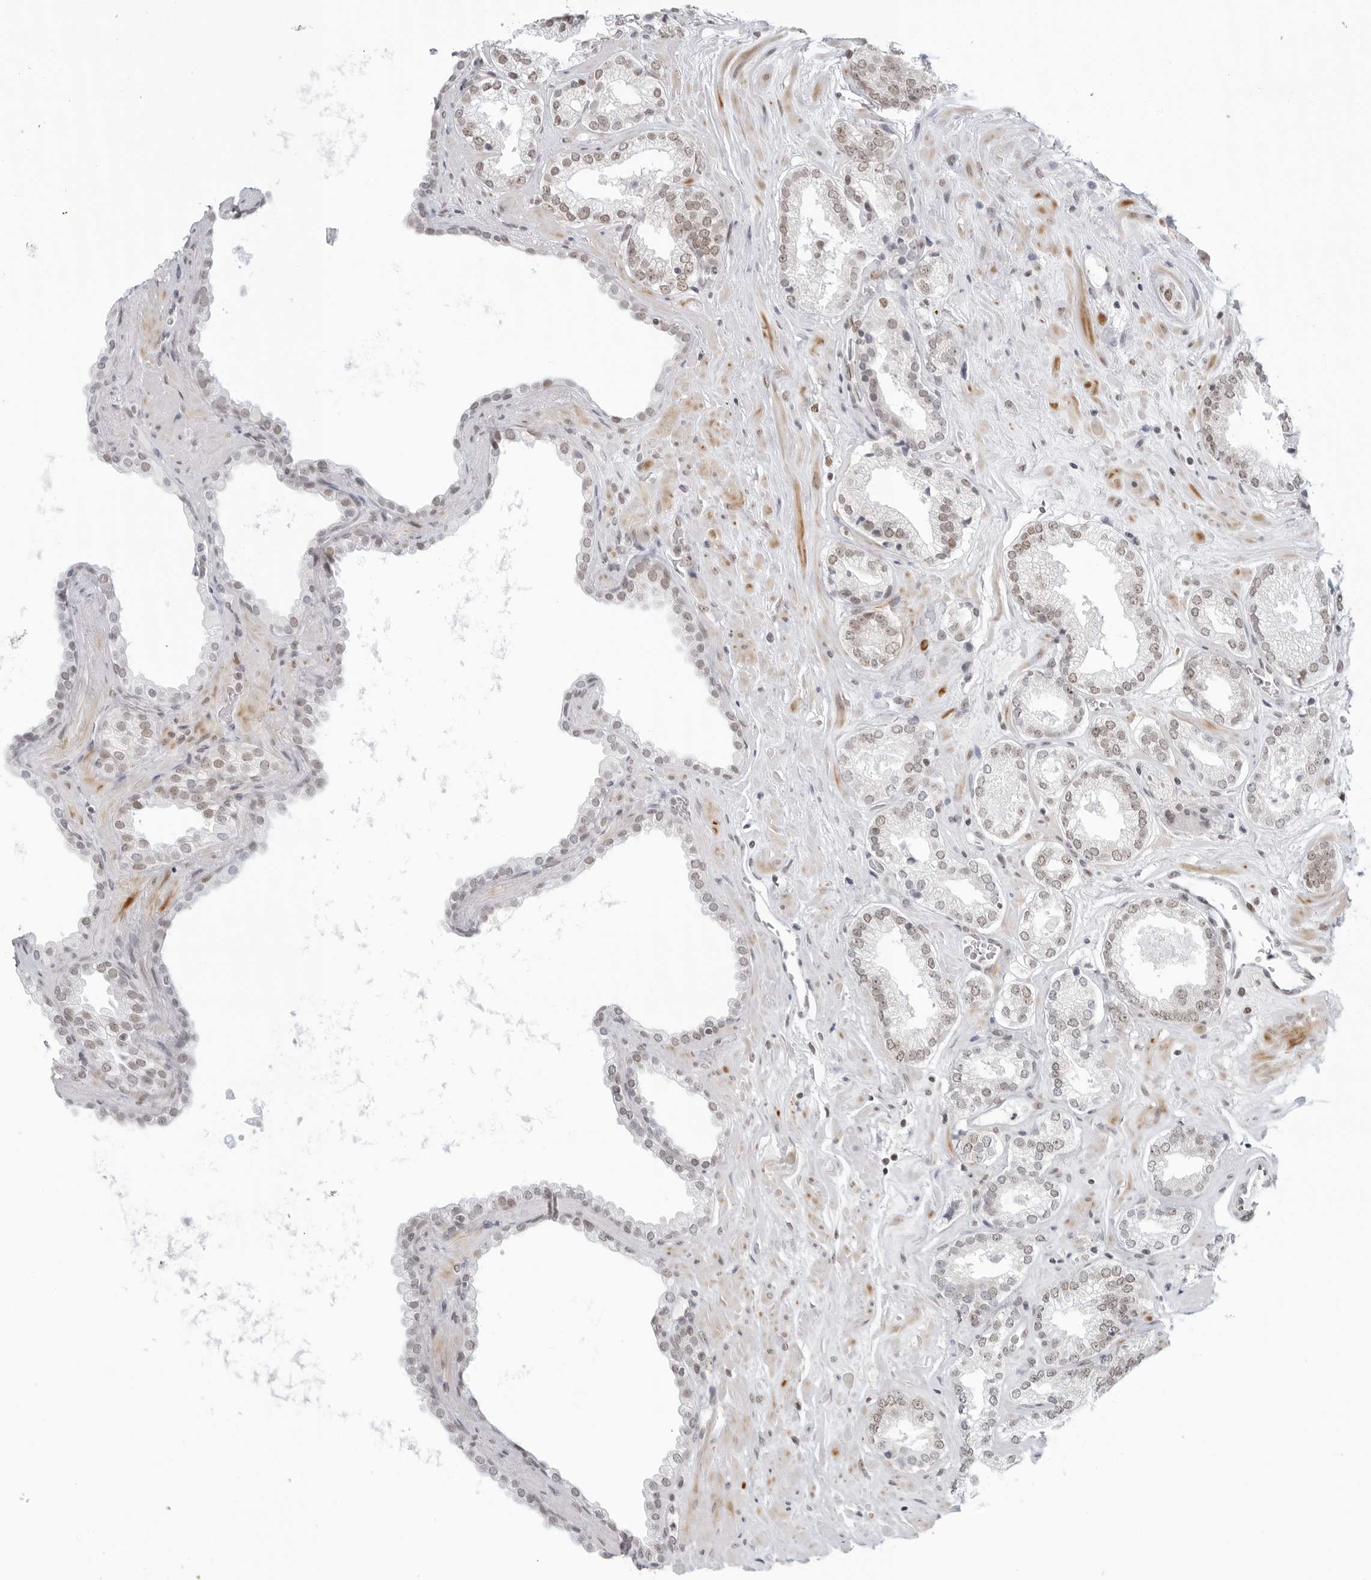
{"staining": {"intensity": "weak", "quantity": ">75%", "location": "nuclear"}, "tissue": "prostate cancer", "cell_type": "Tumor cells", "image_type": "cancer", "snomed": [{"axis": "morphology", "description": "Adenocarcinoma, Low grade"}, {"axis": "topography", "description": "Prostate"}], "caption": "The micrograph displays a brown stain indicating the presence of a protein in the nuclear of tumor cells in prostate cancer. (DAB (3,3'-diaminobenzidine) = brown stain, brightfield microscopy at high magnification).", "gene": "FOXK2", "patient": {"sex": "male", "age": 62}}